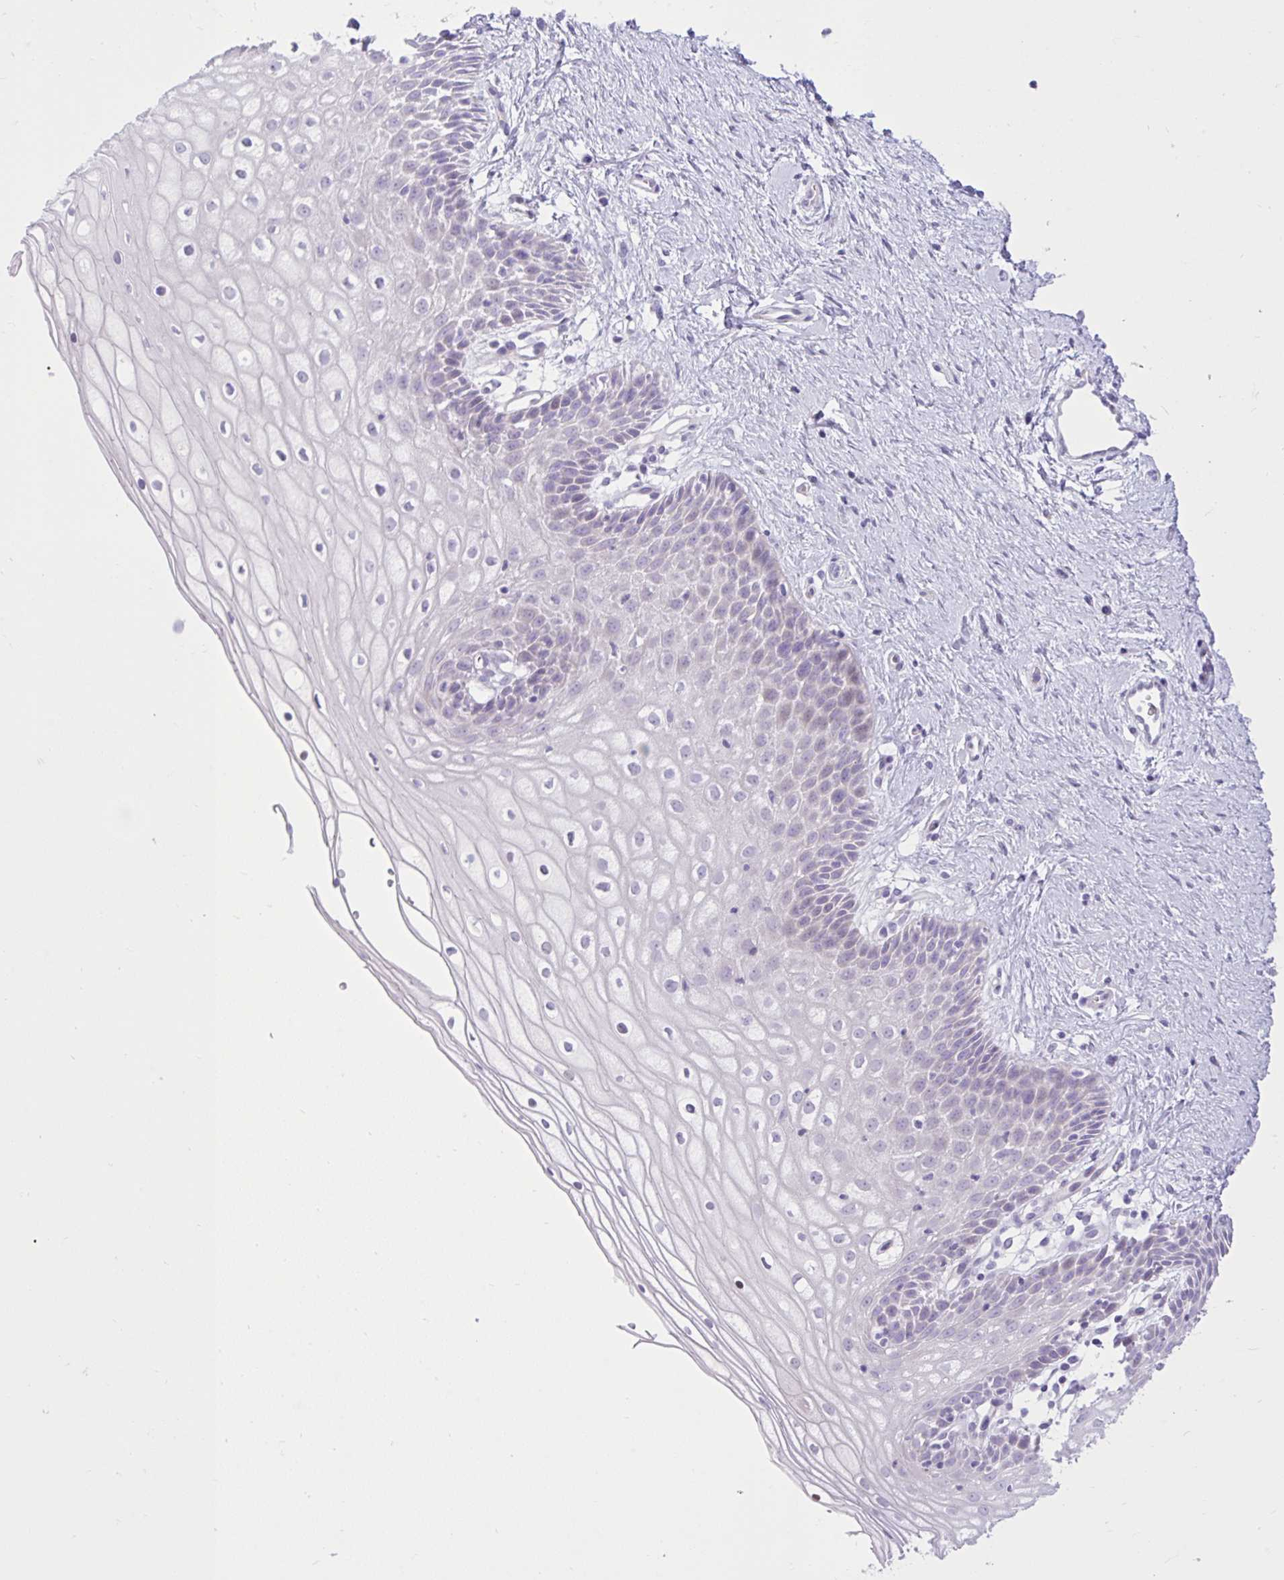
{"staining": {"intensity": "negative", "quantity": "none", "location": "none"}, "tissue": "cervix", "cell_type": "Glandular cells", "image_type": "normal", "snomed": [{"axis": "morphology", "description": "Normal tissue, NOS"}, {"axis": "topography", "description": "Cervix"}], "caption": "The image demonstrates no significant staining in glandular cells of cervix.", "gene": "ZNF101", "patient": {"sex": "female", "age": 36}}